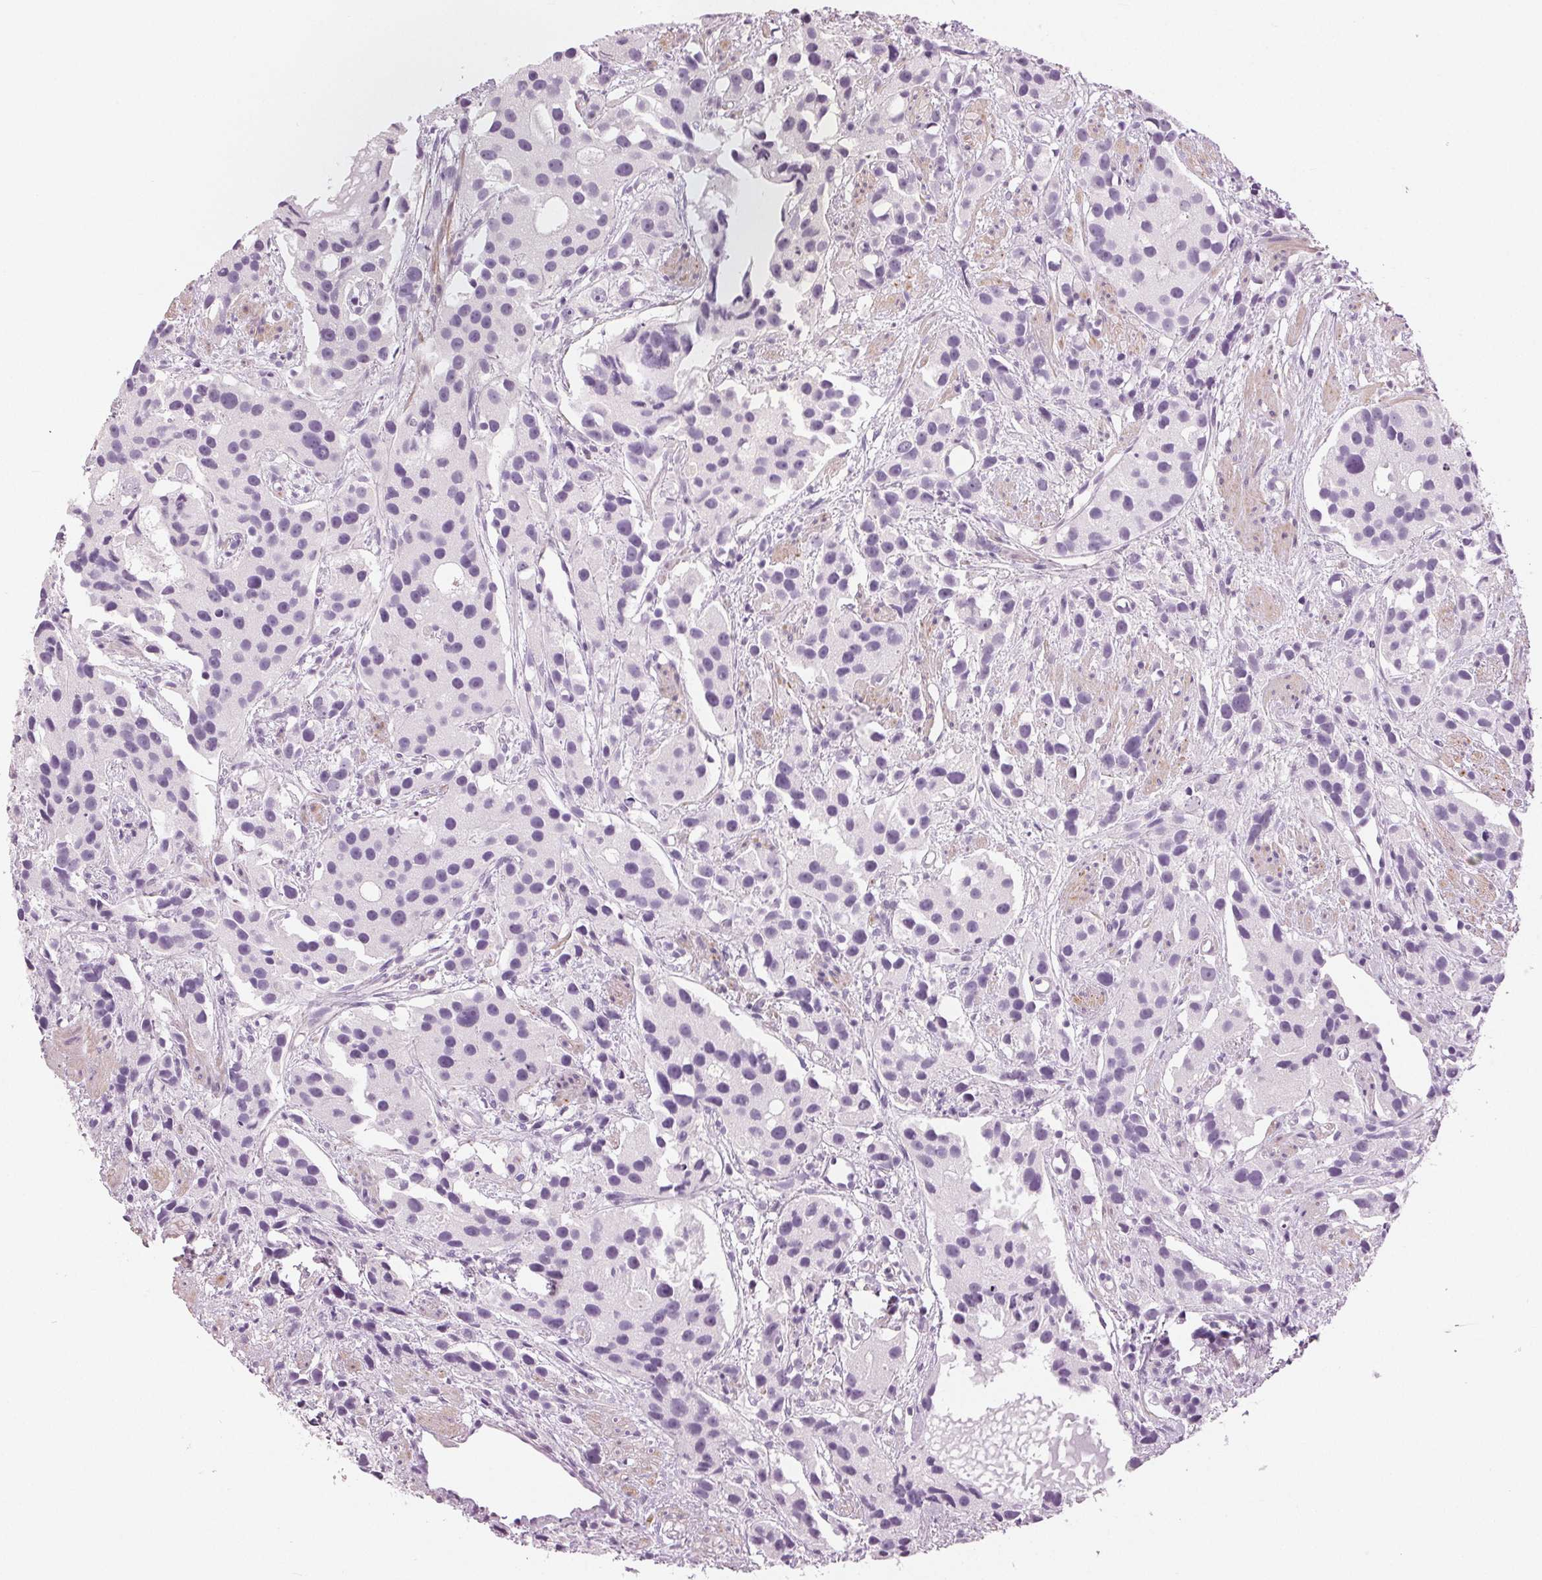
{"staining": {"intensity": "negative", "quantity": "none", "location": "none"}, "tissue": "prostate cancer", "cell_type": "Tumor cells", "image_type": "cancer", "snomed": [{"axis": "morphology", "description": "Adenocarcinoma, High grade"}, {"axis": "topography", "description": "Prostate"}], "caption": "Prostate cancer (high-grade adenocarcinoma) was stained to show a protein in brown. There is no significant expression in tumor cells.", "gene": "MISP", "patient": {"sex": "male", "age": 68}}